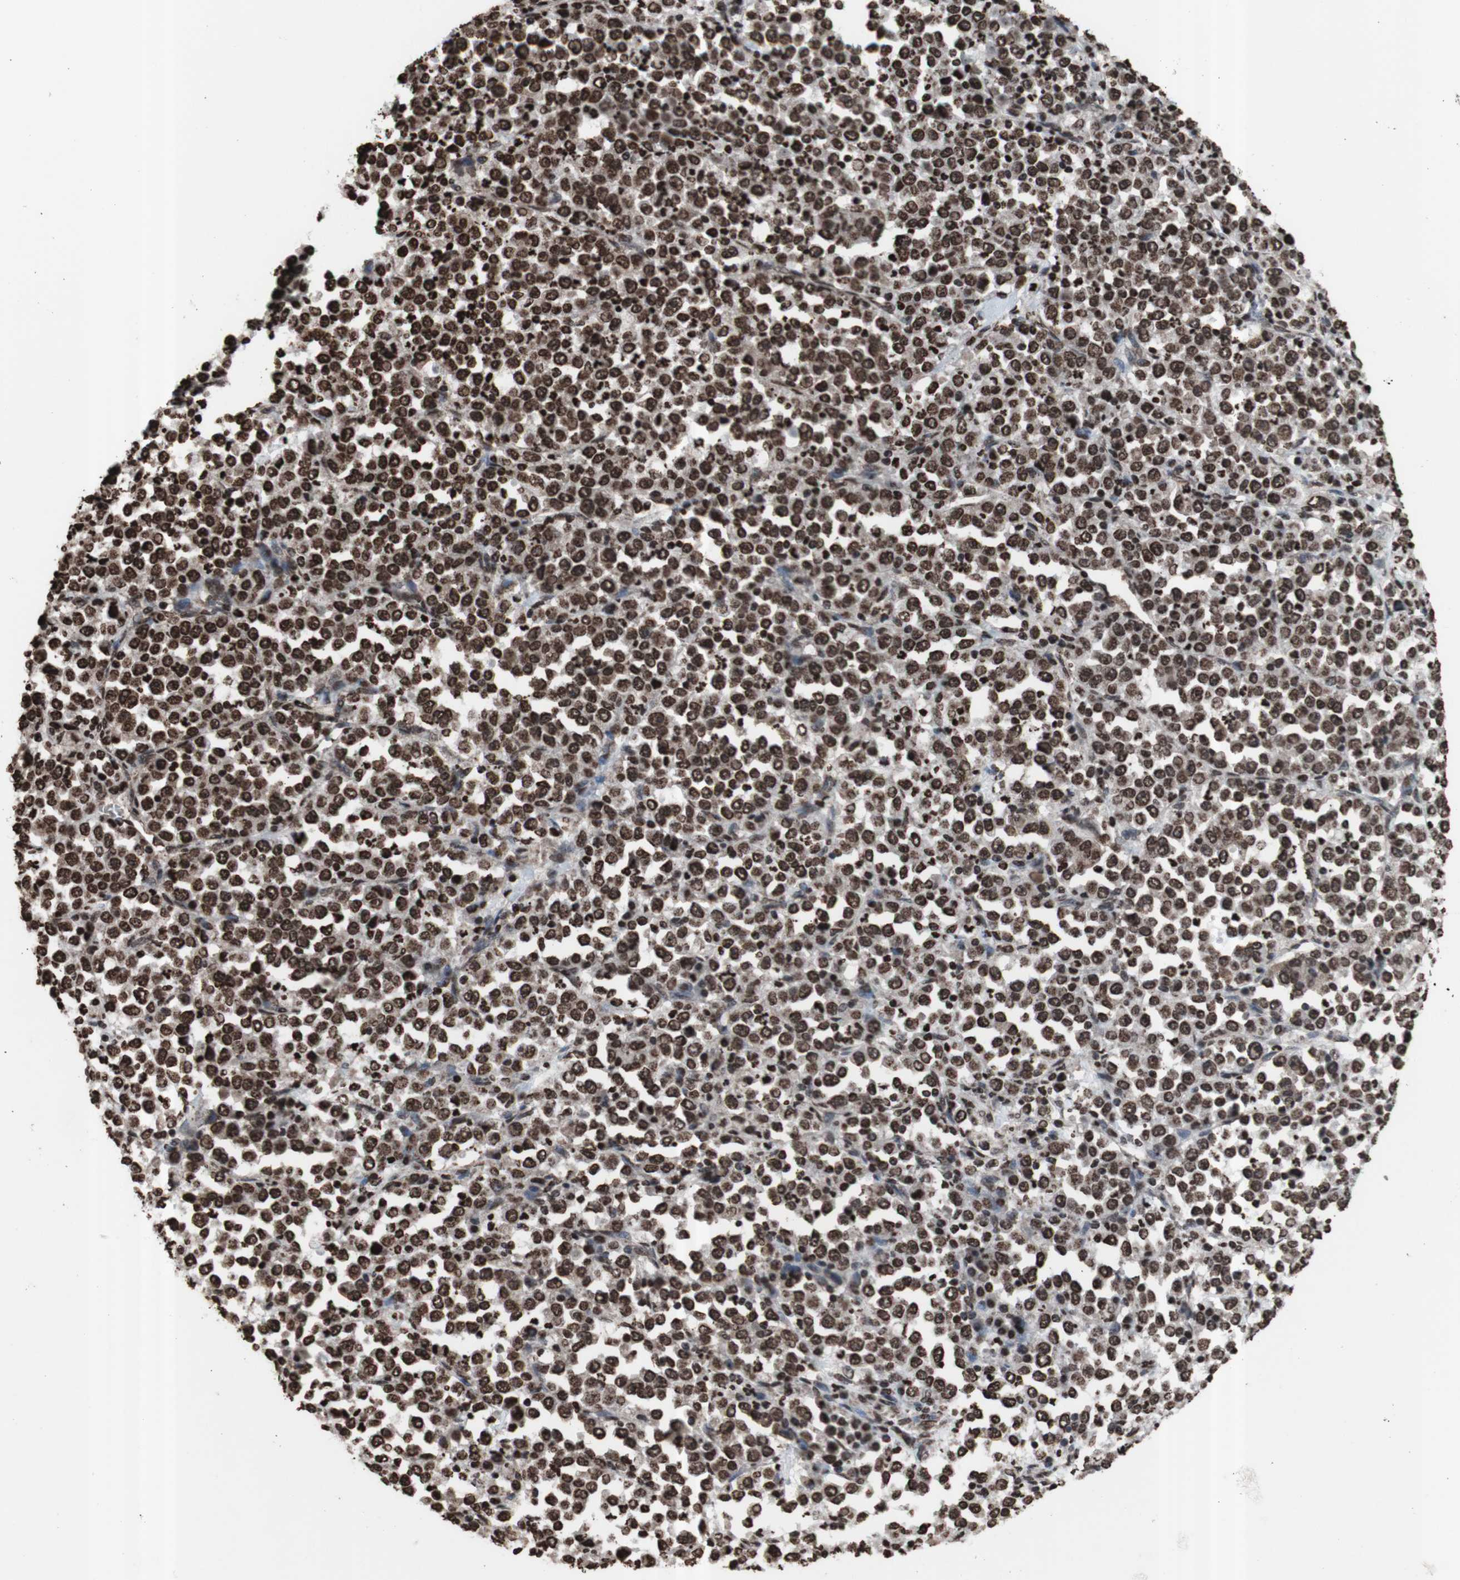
{"staining": {"intensity": "strong", "quantity": ">75%", "location": "nuclear"}, "tissue": "stomach cancer", "cell_type": "Tumor cells", "image_type": "cancer", "snomed": [{"axis": "morphology", "description": "Normal tissue, NOS"}, {"axis": "morphology", "description": "Adenocarcinoma, NOS"}, {"axis": "topography", "description": "Stomach, upper"}, {"axis": "topography", "description": "Stomach"}], "caption": "Stomach cancer (adenocarcinoma) stained with immunohistochemistry reveals strong nuclear expression in approximately >75% of tumor cells. Using DAB (brown) and hematoxylin (blue) stains, captured at high magnification using brightfield microscopy.", "gene": "SNAI2", "patient": {"sex": "male", "age": 59}}